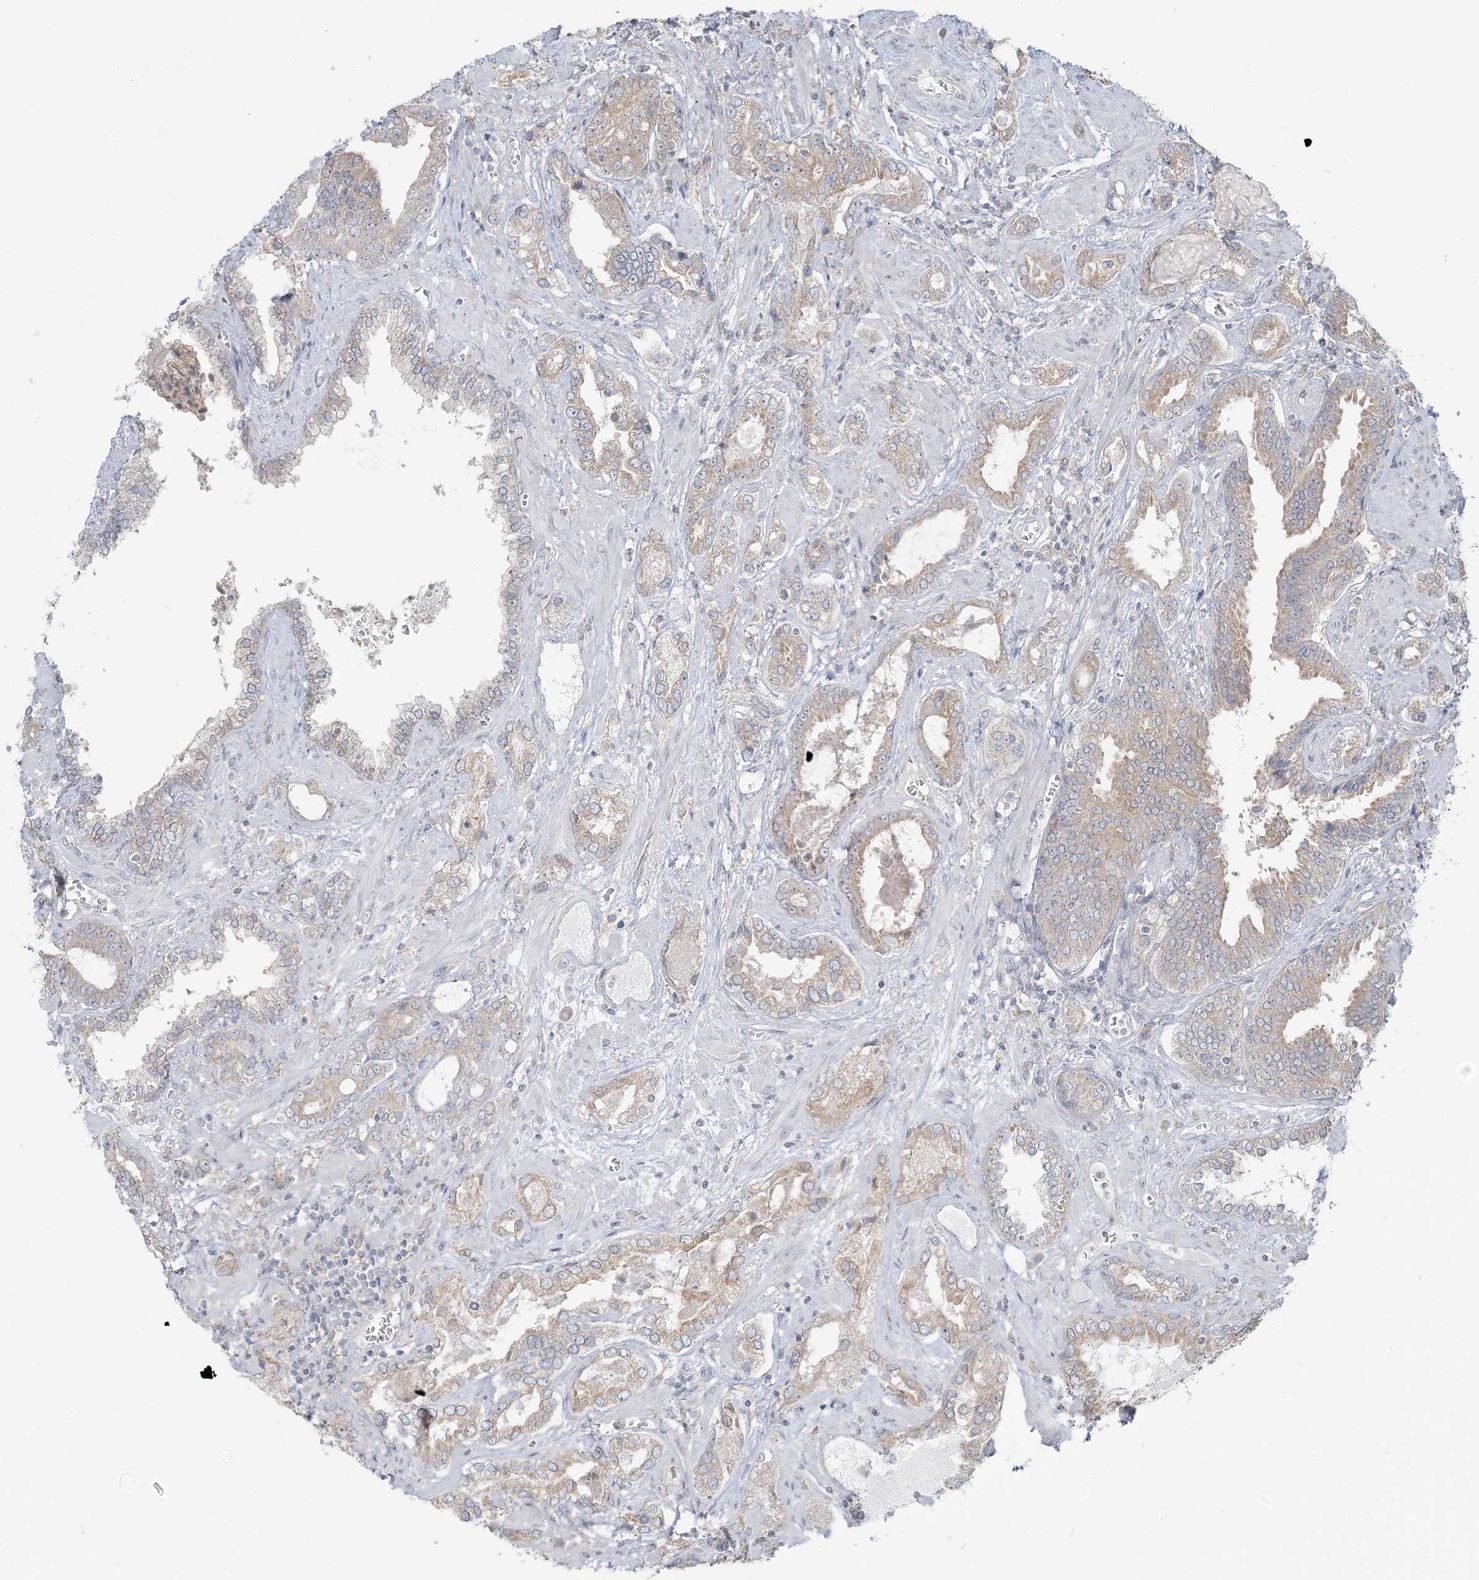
{"staining": {"intensity": "weak", "quantity": "25%-75%", "location": "cytoplasmic/membranous"}, "tissue": "prostate cancer", "cell_type": "Tumor cells", "image_type": "cancer", "snomed": [{"axis": "morphology", "description": "Adenocarcinoma, High grade"}, {"axis": "topography", "description": "Prostate and seminal vesicle, NOS"}], "caption": "Weak cytoplasmic/membranous staining is present in about 25%-75% of tumor cells in prostate cancer (high-grade adenocarcinoma).", "gene": "EEFSEC", "patient": {"sex": "male", "age": 67}}